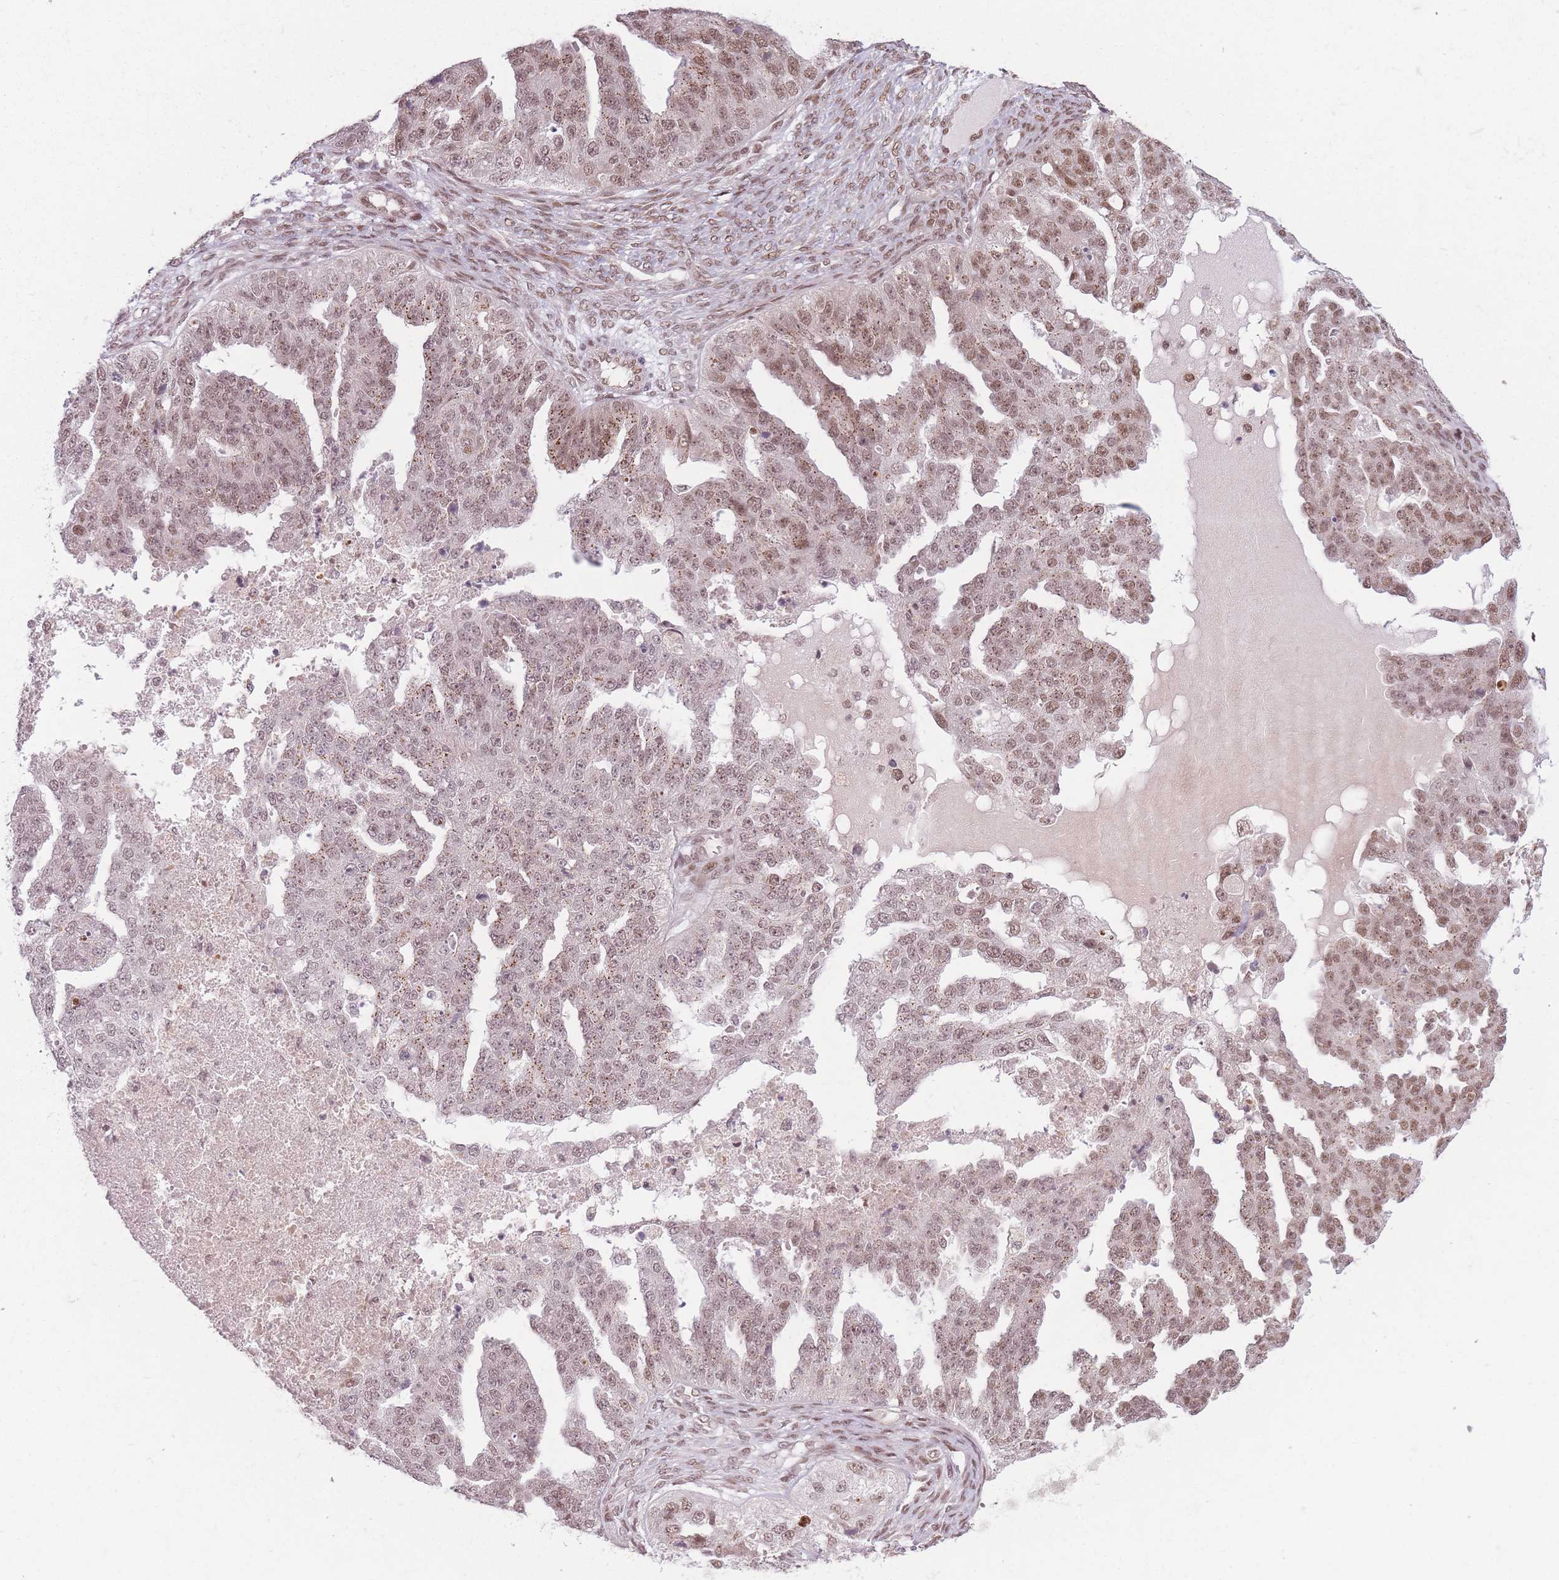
{"staining": {"intensity": "moderate", "quantity": ">75%", "location": "nuclear"}, "tissue": "ovarian cancer", "cell_type": "Tumor cells", "image_type": "cancer", "snomed": [{"axis": "morphology", "description": "Cystadenocarcinoma, serous, NOS"}, {"axis": "topography", "description": "Ovary"}], "caption": "Brown immunohistochemical staining in serous cystadenocarcinoma (ovarian) shows moderate nuclear staining in about >75% of tumor cells.", "gene": "SUPT6H", "patient": {"sex": "female", "age": 58}}